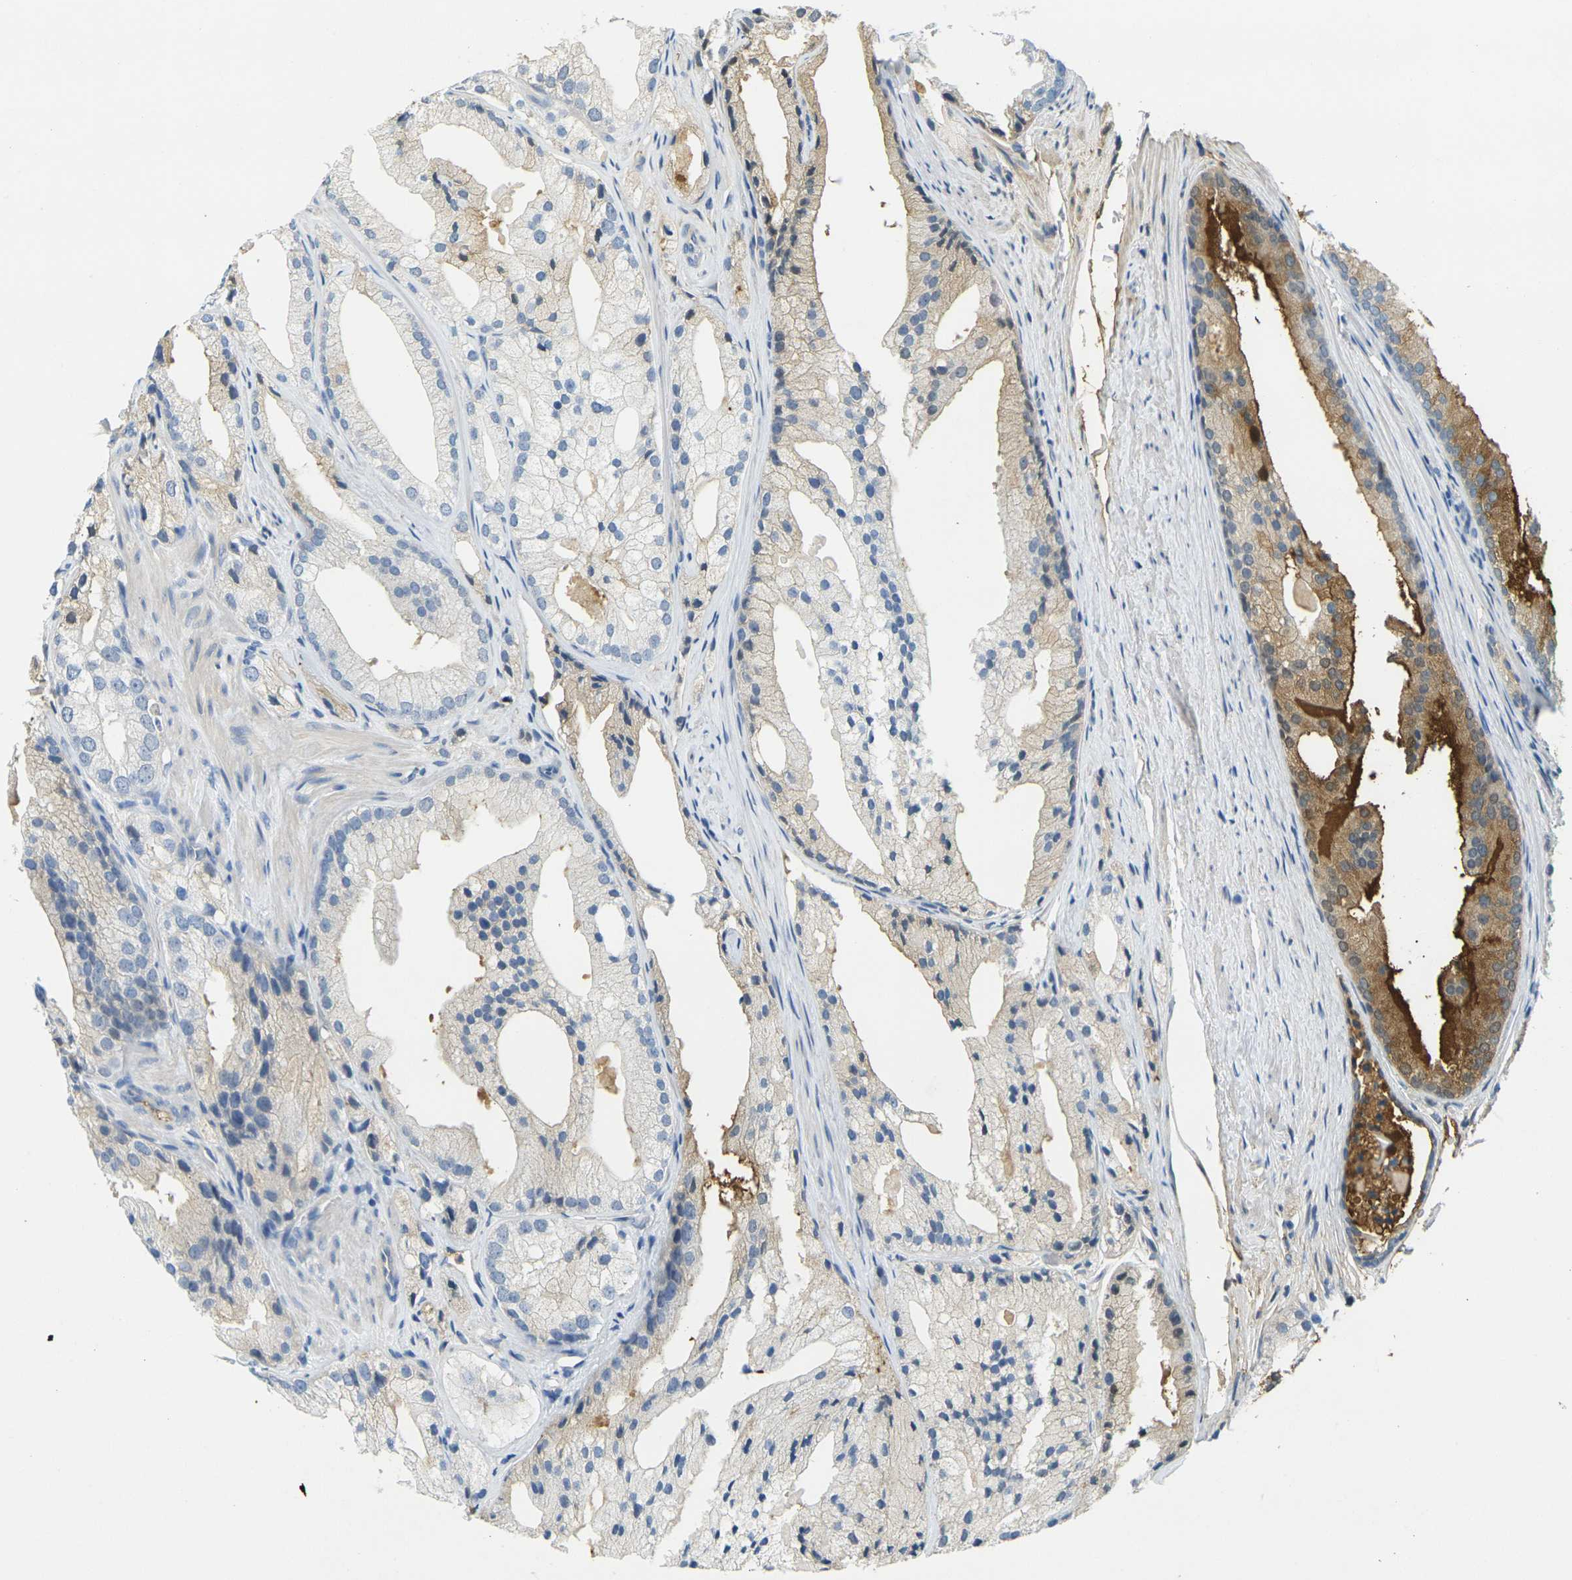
{"staining": {"intensity": "moderate", "quantity": "25%-75%", "location": "cytoplasmic/membranous"}, "tissue": "prostate cancer", "cell_type": "Tumor cells", "image_type": "cancer", "snomed": [{"axis": "morphology", "description": "Adenocarcinoma, Low grade"}, {"axis": "topography", "description": "Prostate"}], "caption": "A brown stain highlights moderate cytoplasmic/membranous positivity of a protein in human adenocarcinoma (low-grade) (prostate) tumor cells.", "gene": "PLCD1", "patient": {"sex": "male", "age": 69}}